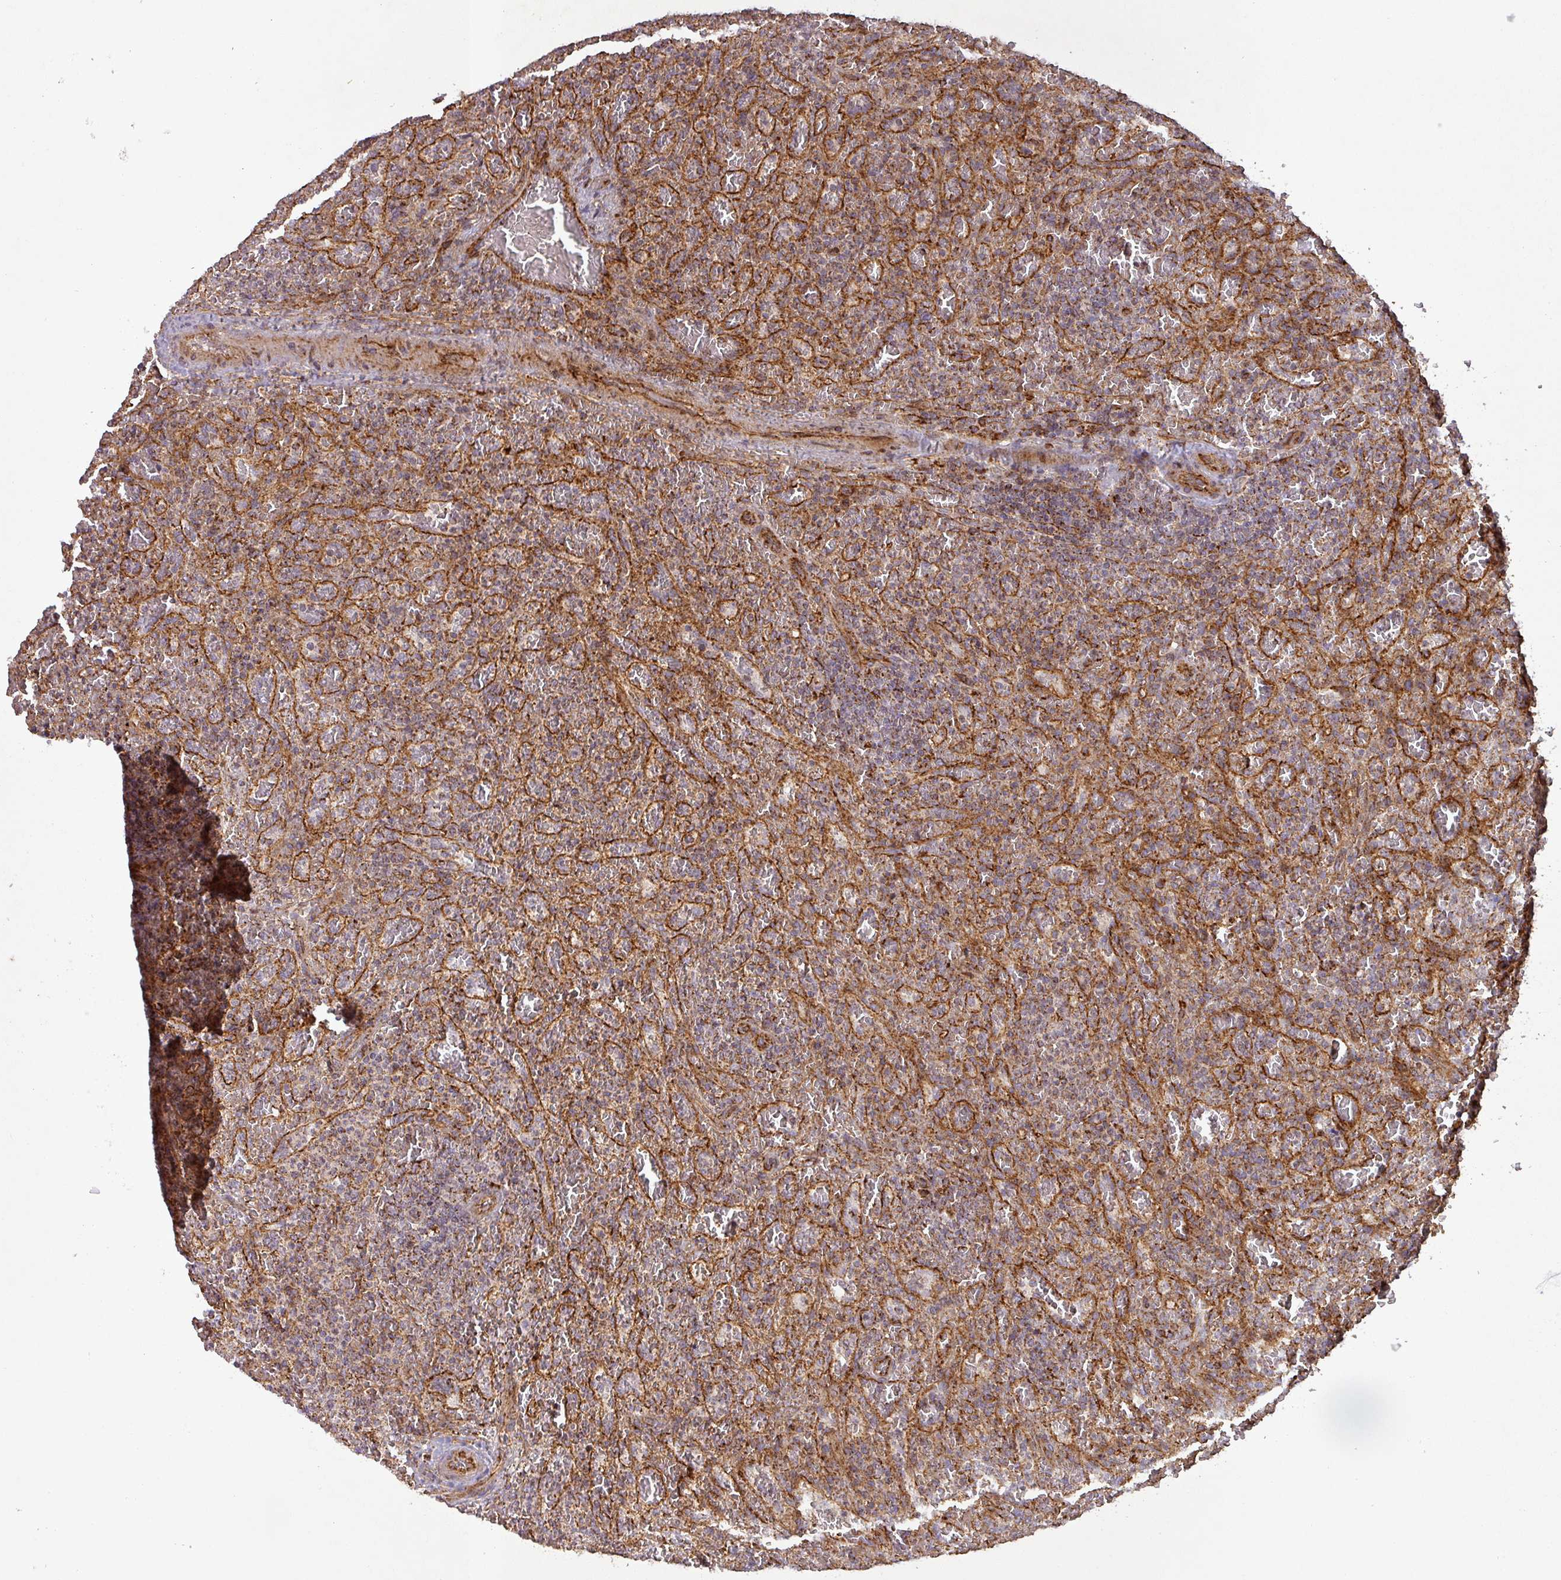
{"staining": {"intensity": "weak", "quantity": "<25%", "location": "cytoplasmic/membranous"}, "tissue": "lymphoma", "cell_type": "Tumor cells", "image_type": "cancer", "snomed": [{"axis": "morphology", "description": "Malignant lymphoma, non-Hodgkin's type, Low grade"}, {"axis": "topography", "description": "Spleen"}], "caption": "An immunohistochemistry micrograph of lymphoma is shown. There is no staining in tumor cells of lymphoma.", "gene": "GPD2", "patient": {"sex": "female", "age": 64}}